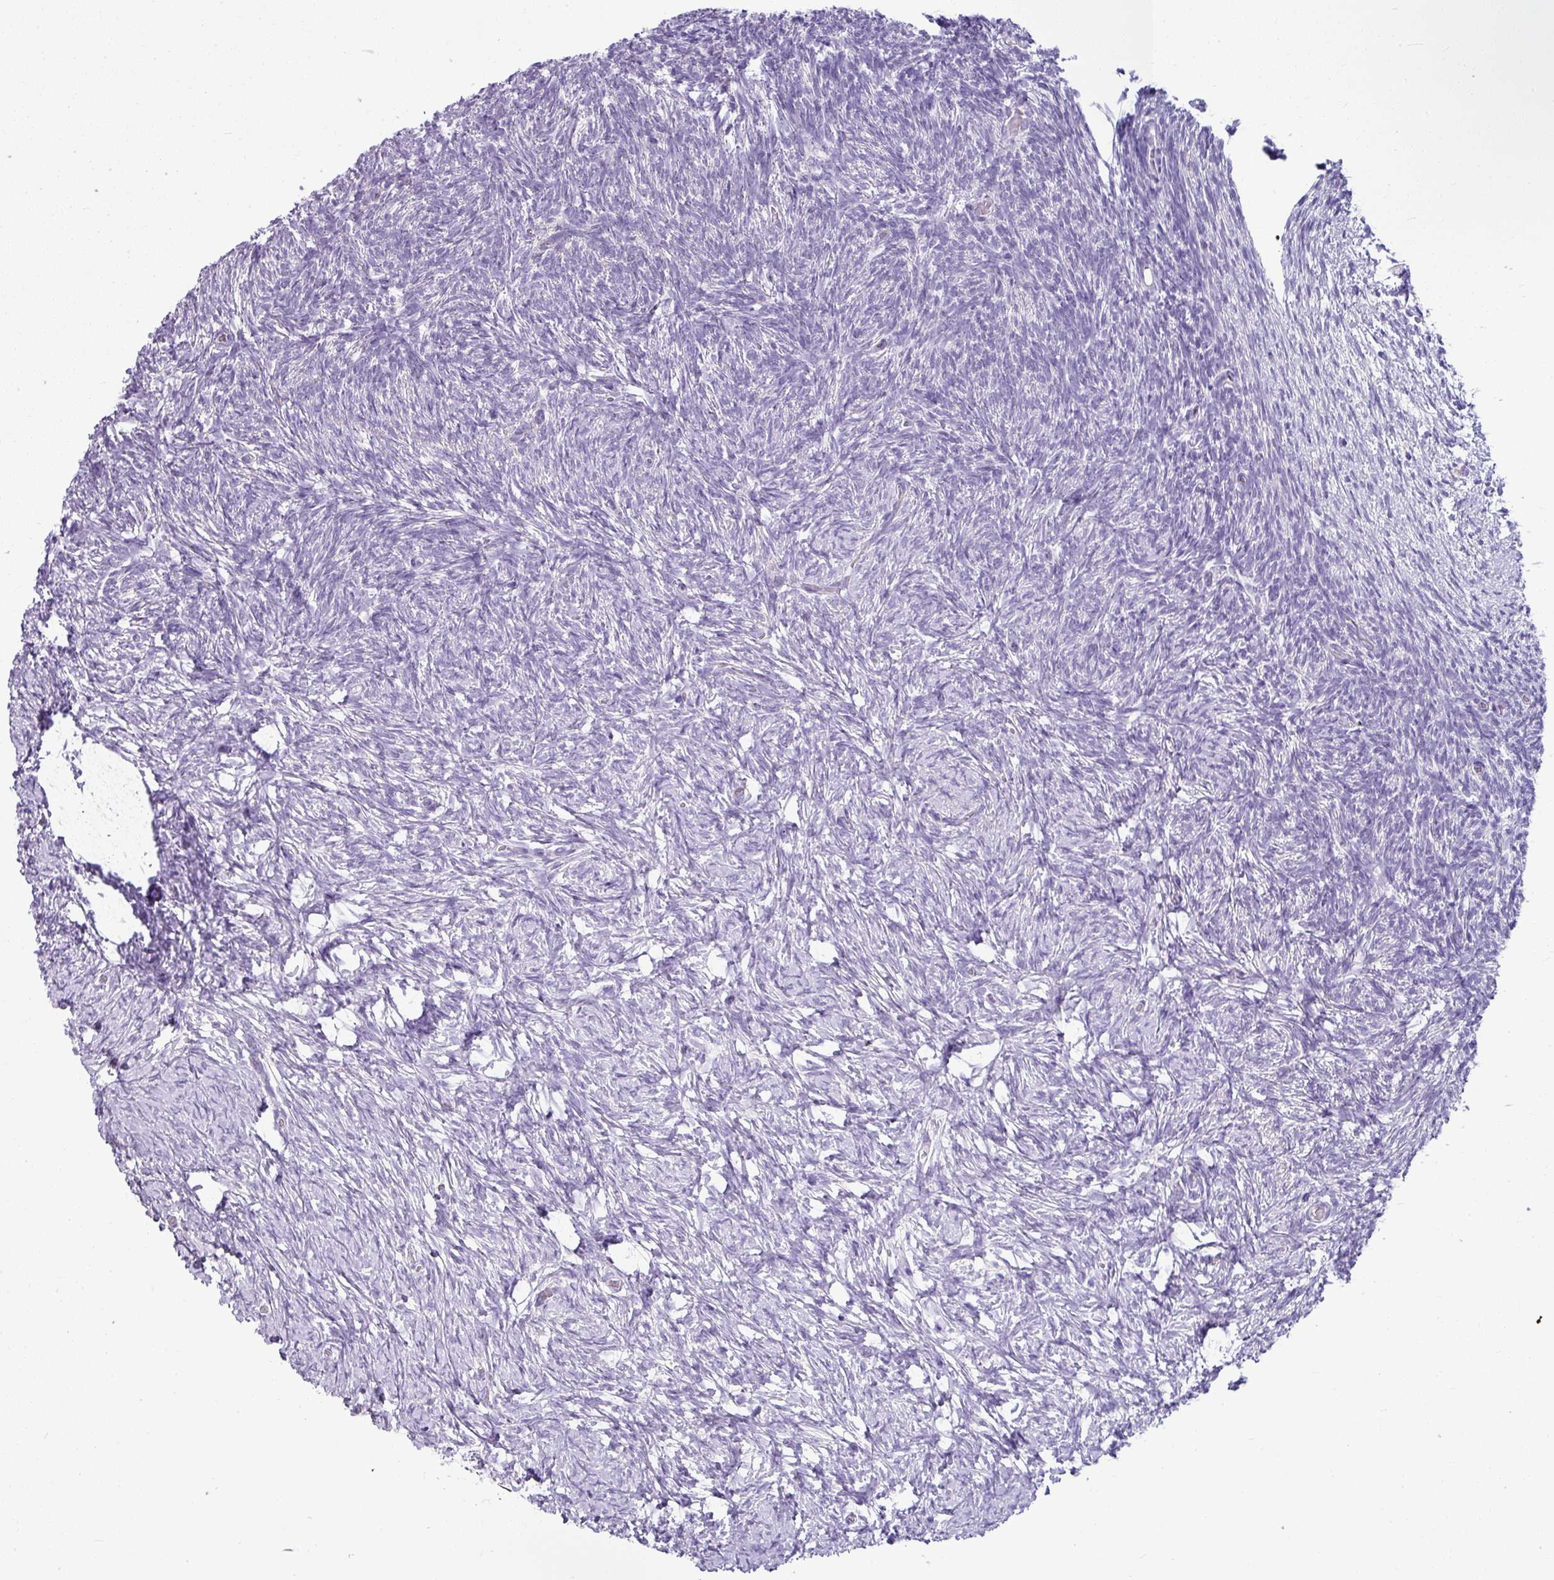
{"staining": {"intensity": "negative", "quantity": "none", "location": "none"}, "tissue": "ovary", "cell_type": "Ovarian stroma cells", "image_type": "normal", "snomed": [{"axis": "morphology", "description": "Normal tissue, NOS"}, {"axis": "topography", "description": "Ovary"}], "caption": "DAB immunohistochemical staining of benign ovary reveals no significant positivity in ovarian stroma cells.", "gene": "ZNF568", "patient": {"sex": "female", "age": 39}}